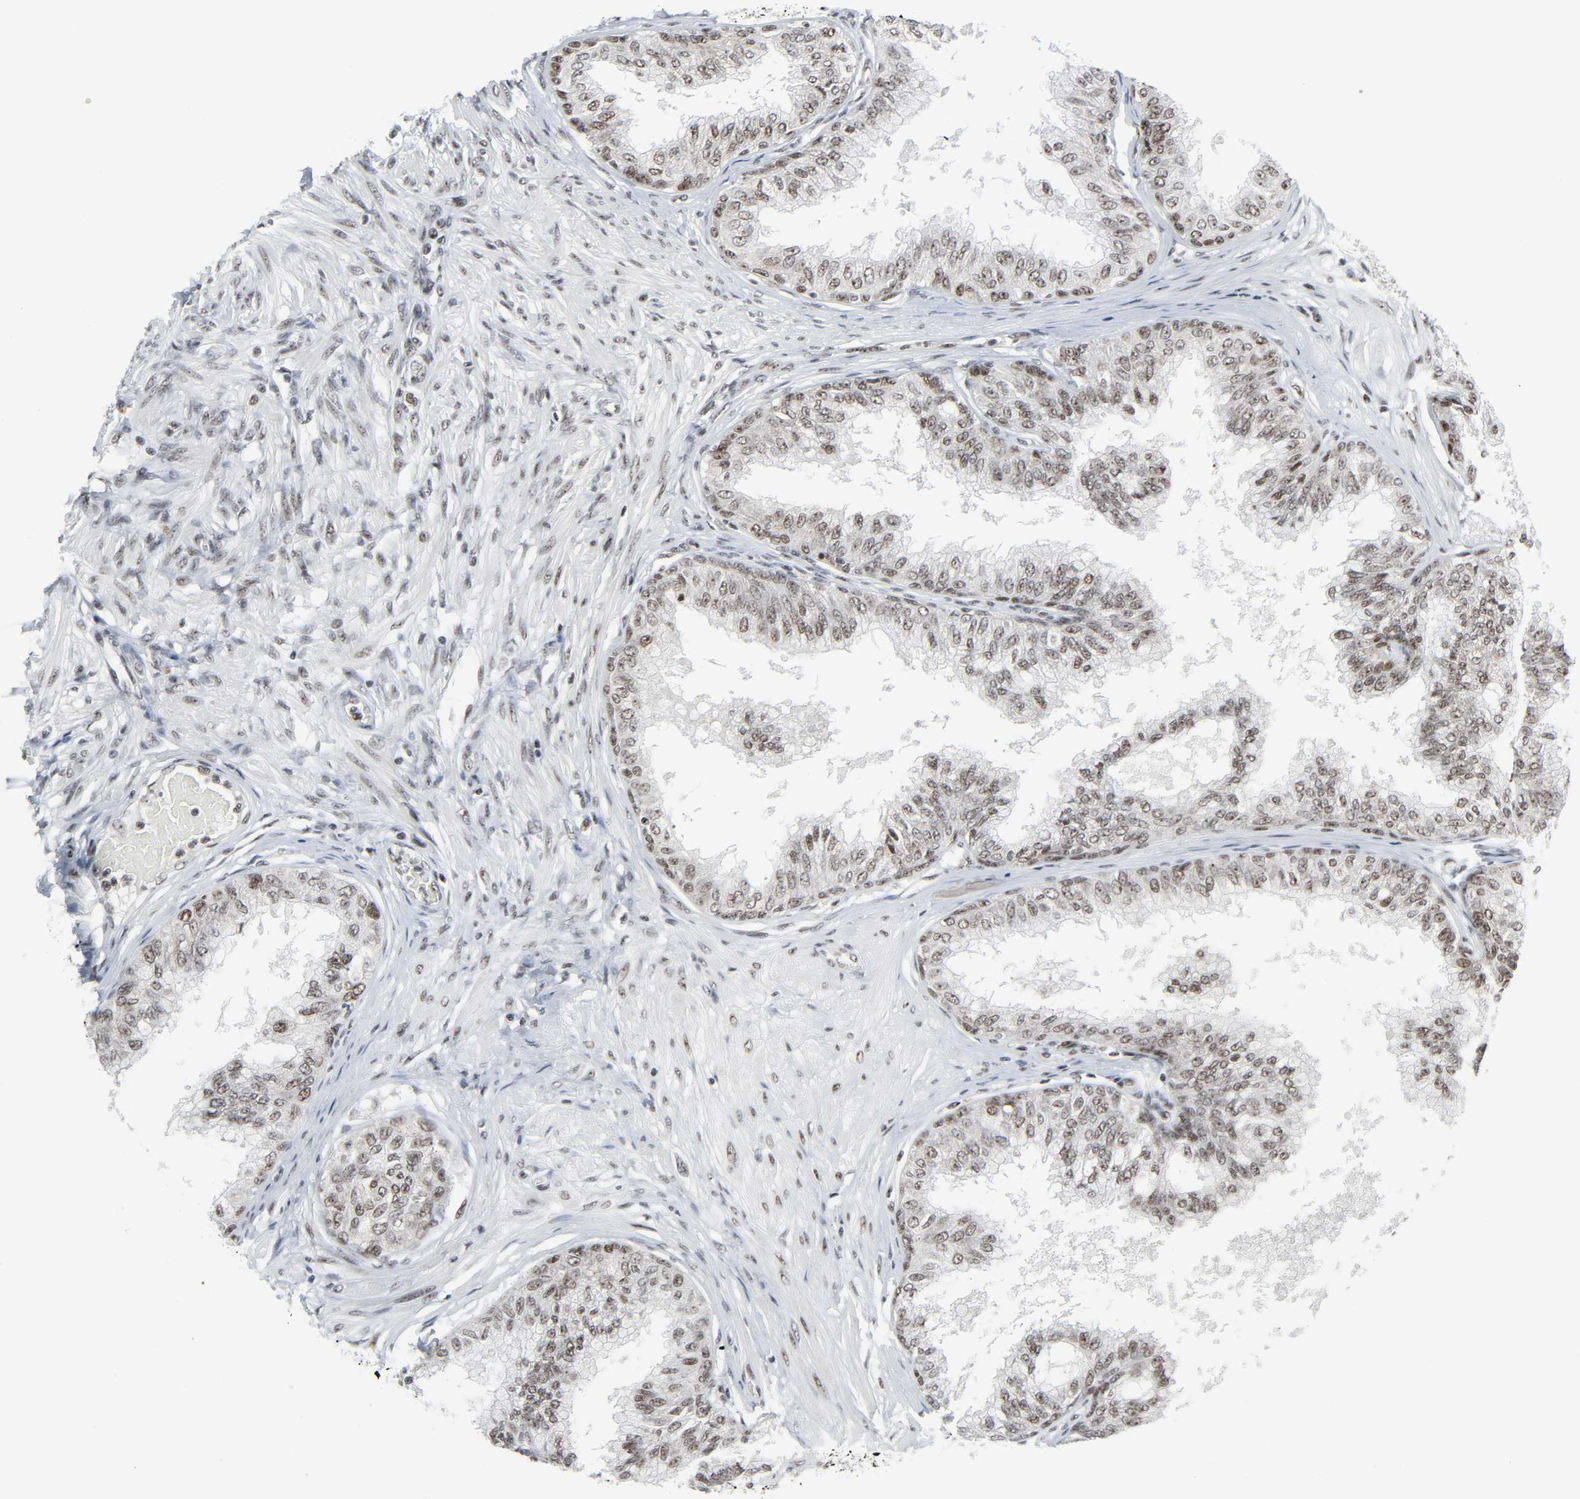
{"staining": {"intensity": "moderate", "quantity": ">75%", "location": "nuclear"}, "tissue": "prostate", "cell_type": "Glandular cells", "image_type": "normal", "snomed": [{"axis": "morphology", "description": "Normal tissue, NOS"}, {"axis": "topography", "description": "Prostate"}, {"axis": "topography", "description": "Seminal veicle"}], "caption": "A brown stain highlights moderate nuclear positivity of a protein in glandular cells of benign human prostate. Immunohistochemistry stains the protein of interest in brown and the nuclei are stained blue.", "gene": "CDK7", "patient": {"sex": "male", "age": 60}}